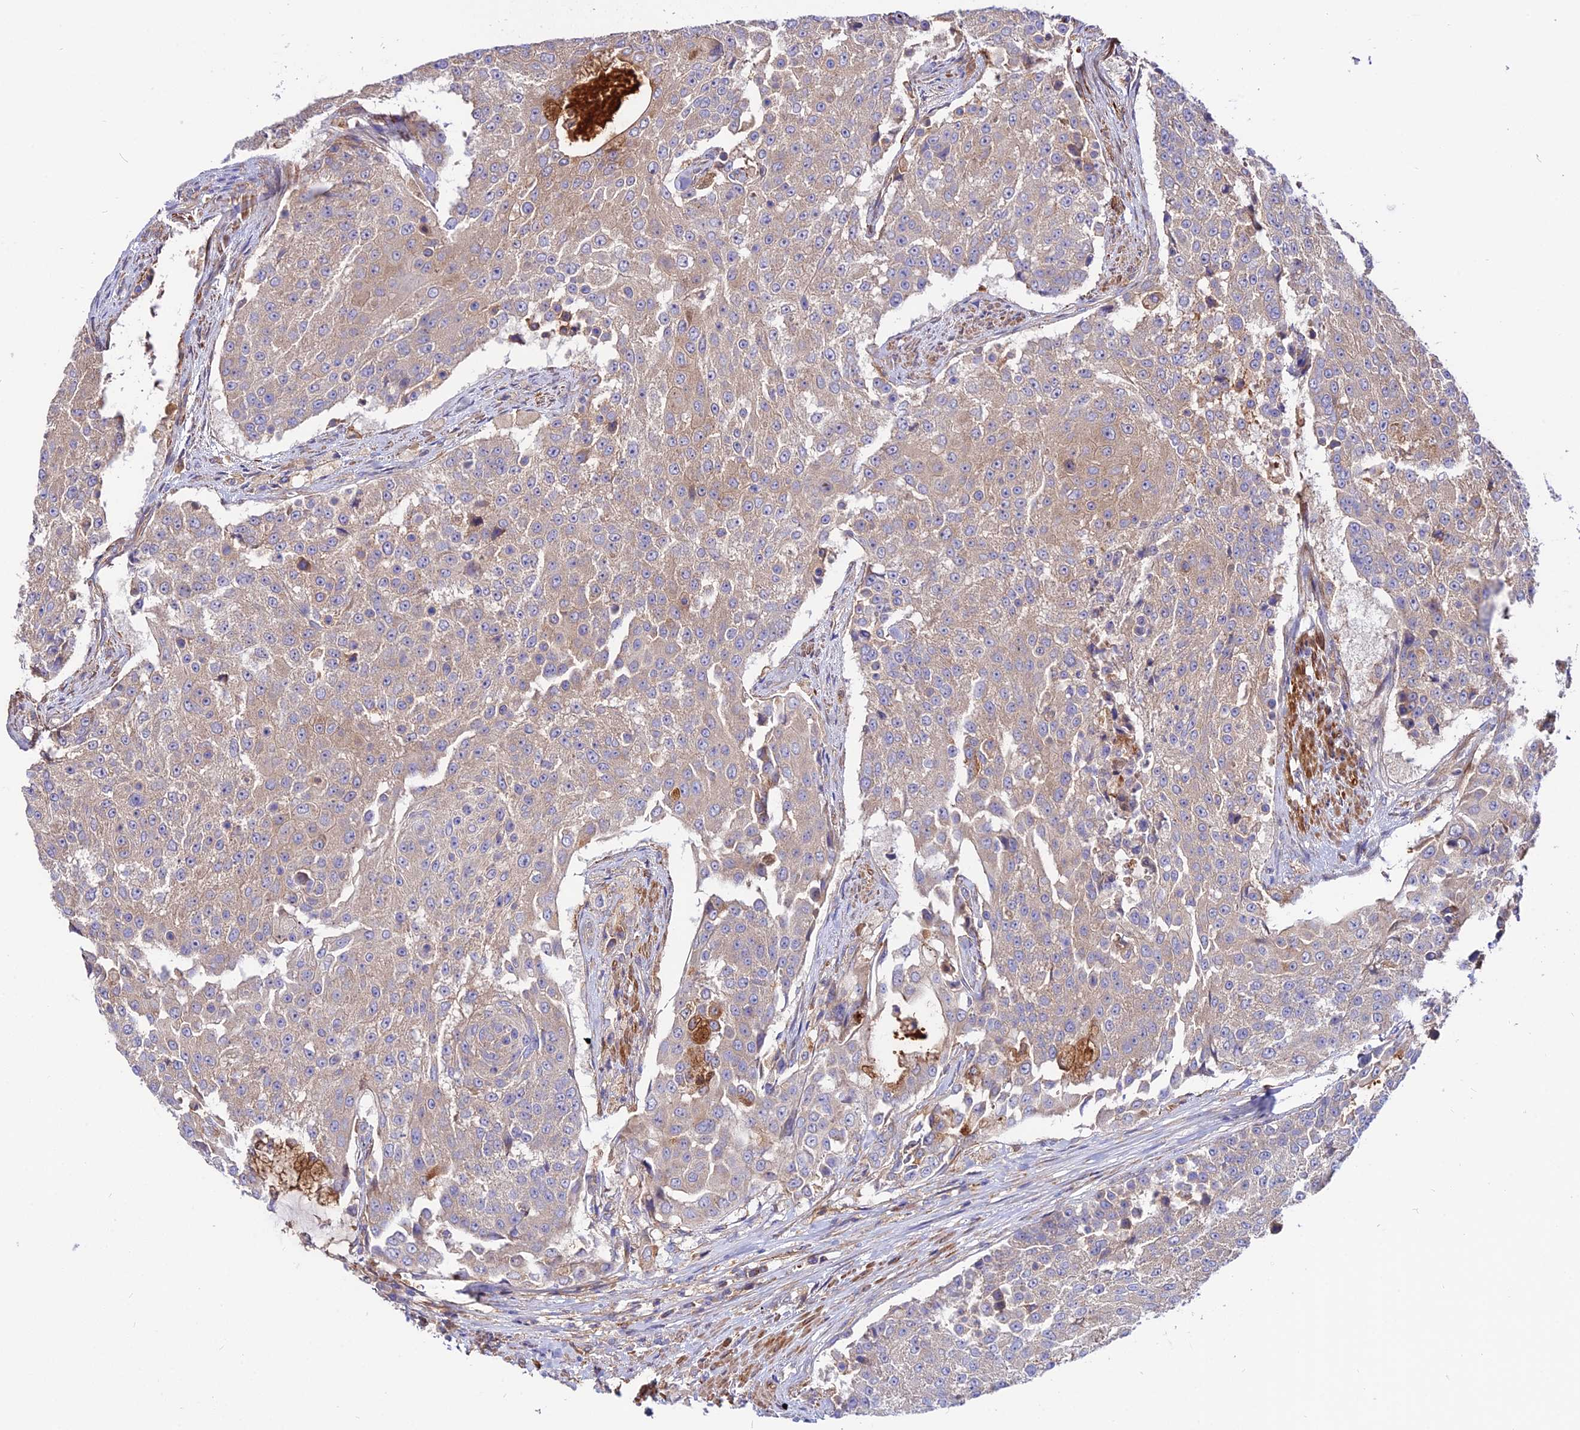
{"staining": {"intensity": "weak", "quantity": "25%-75%", "location": "cytoplasmic/membranous"}, "tissue": "urothelial cancer", "cell_type": "Tumor cells", "image_type": "cancer", "snomed": [{"axis": "morphology", "description": "Urothelial carcinoma, High grade"}, {"axis": "topography", "description": "Urinary bladder"}], "caption": "Tumor cells exhibit weak cytoplasmic/membranous positivity in about 25%-75% of cells in high-grade urothelial carcinoma.", "gene": "PYM1", "patient": {"sex": "female", "age": 63}}